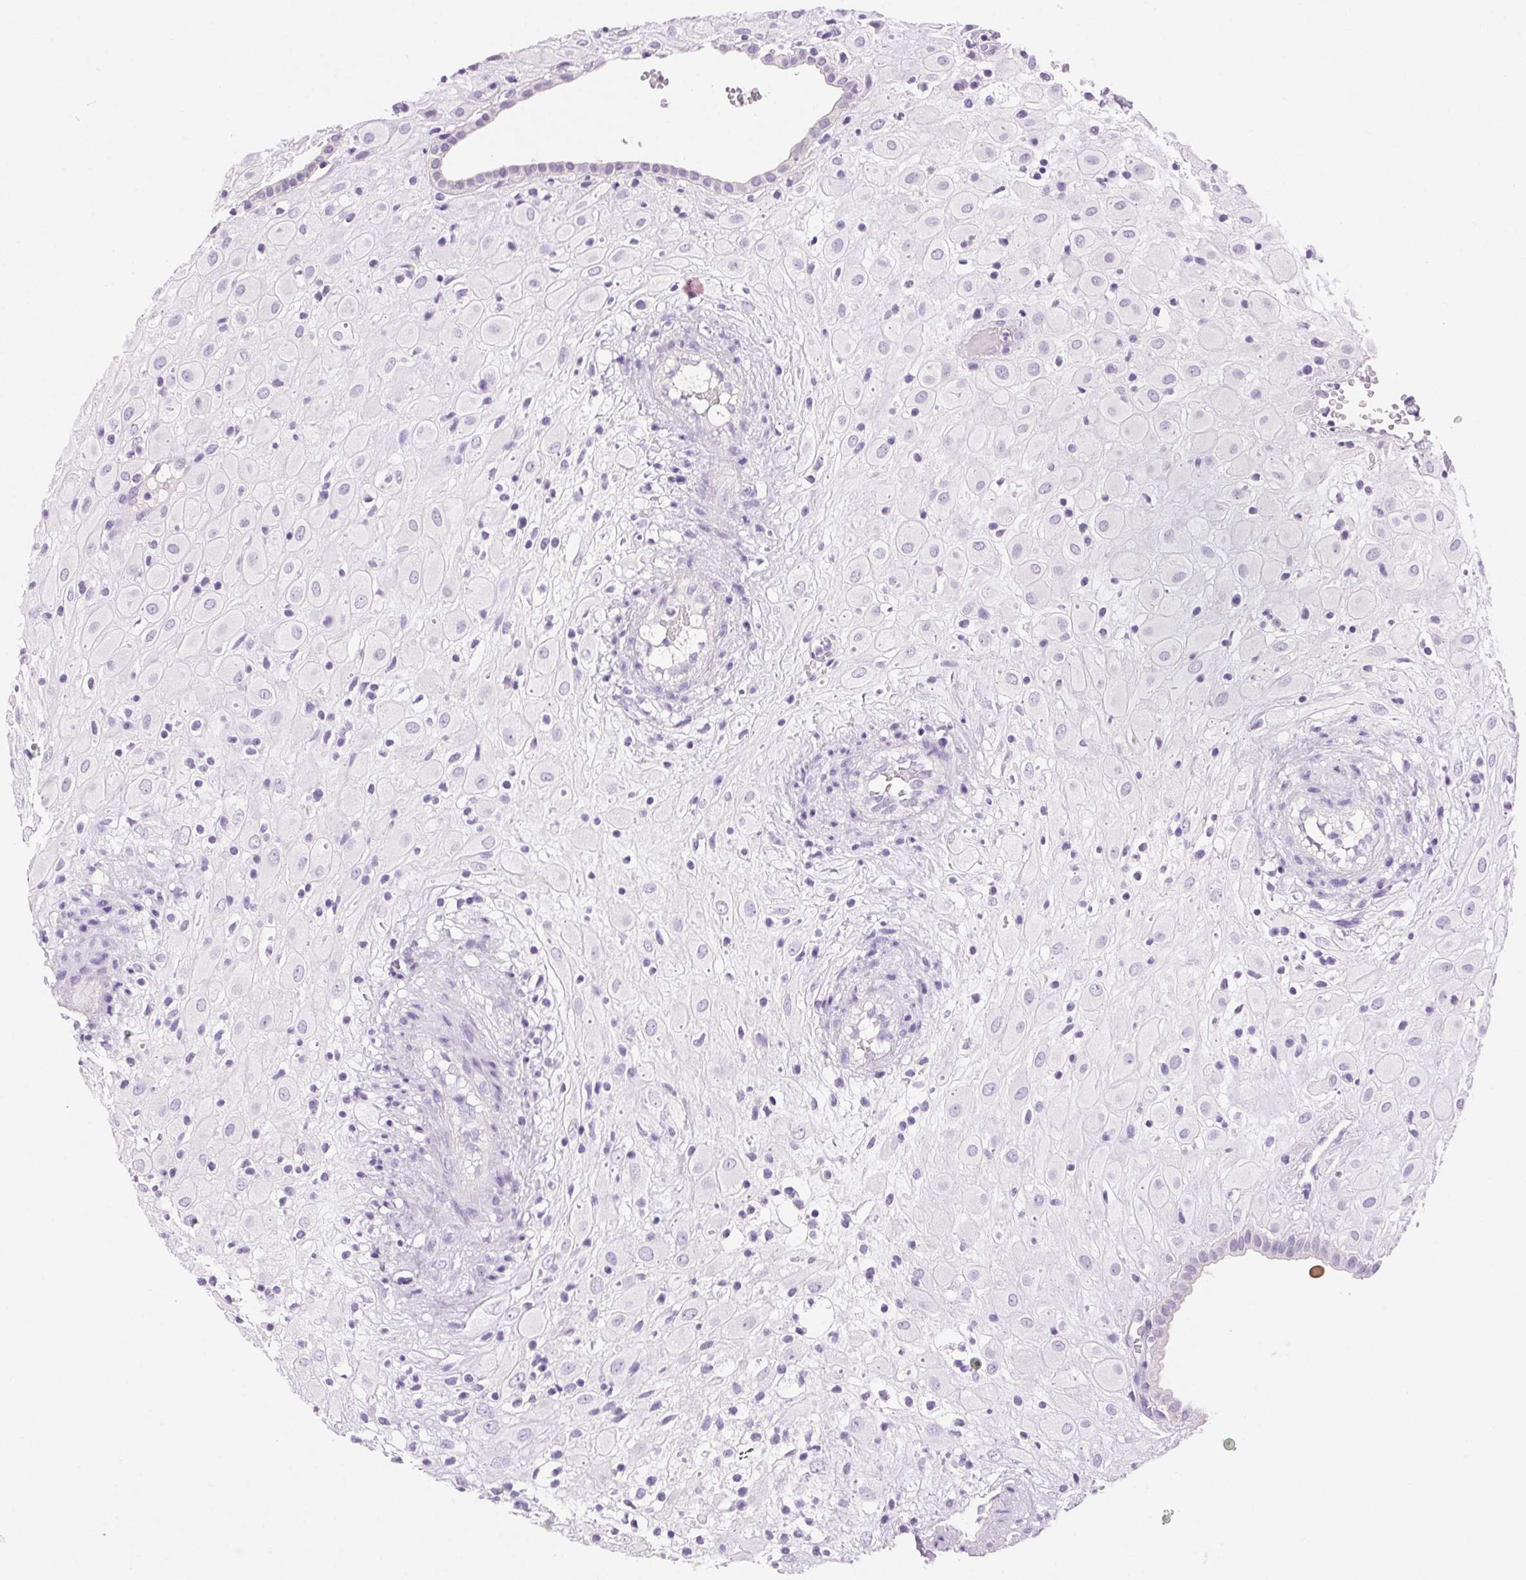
{"staining": {"intensity": "moderate", "quantity": "<25%", "location": "cytoplasmic/membranous"}, "tissue": "placenta", "cell_type": "Decidual cells", "image_type": "normal", "snomed": [{"axis": "morphology", "description": "Normal tissue, NOS"}, {"axis": "topography", "description": "Placenta"}], "caption": "IHC of normal placenta demonstrates low levels of moderate cytoplasmic/membranous expression in about <25% of decidual cells.", "gene": "CLDN16", "patient": {"sex": "female", "age": 24}}